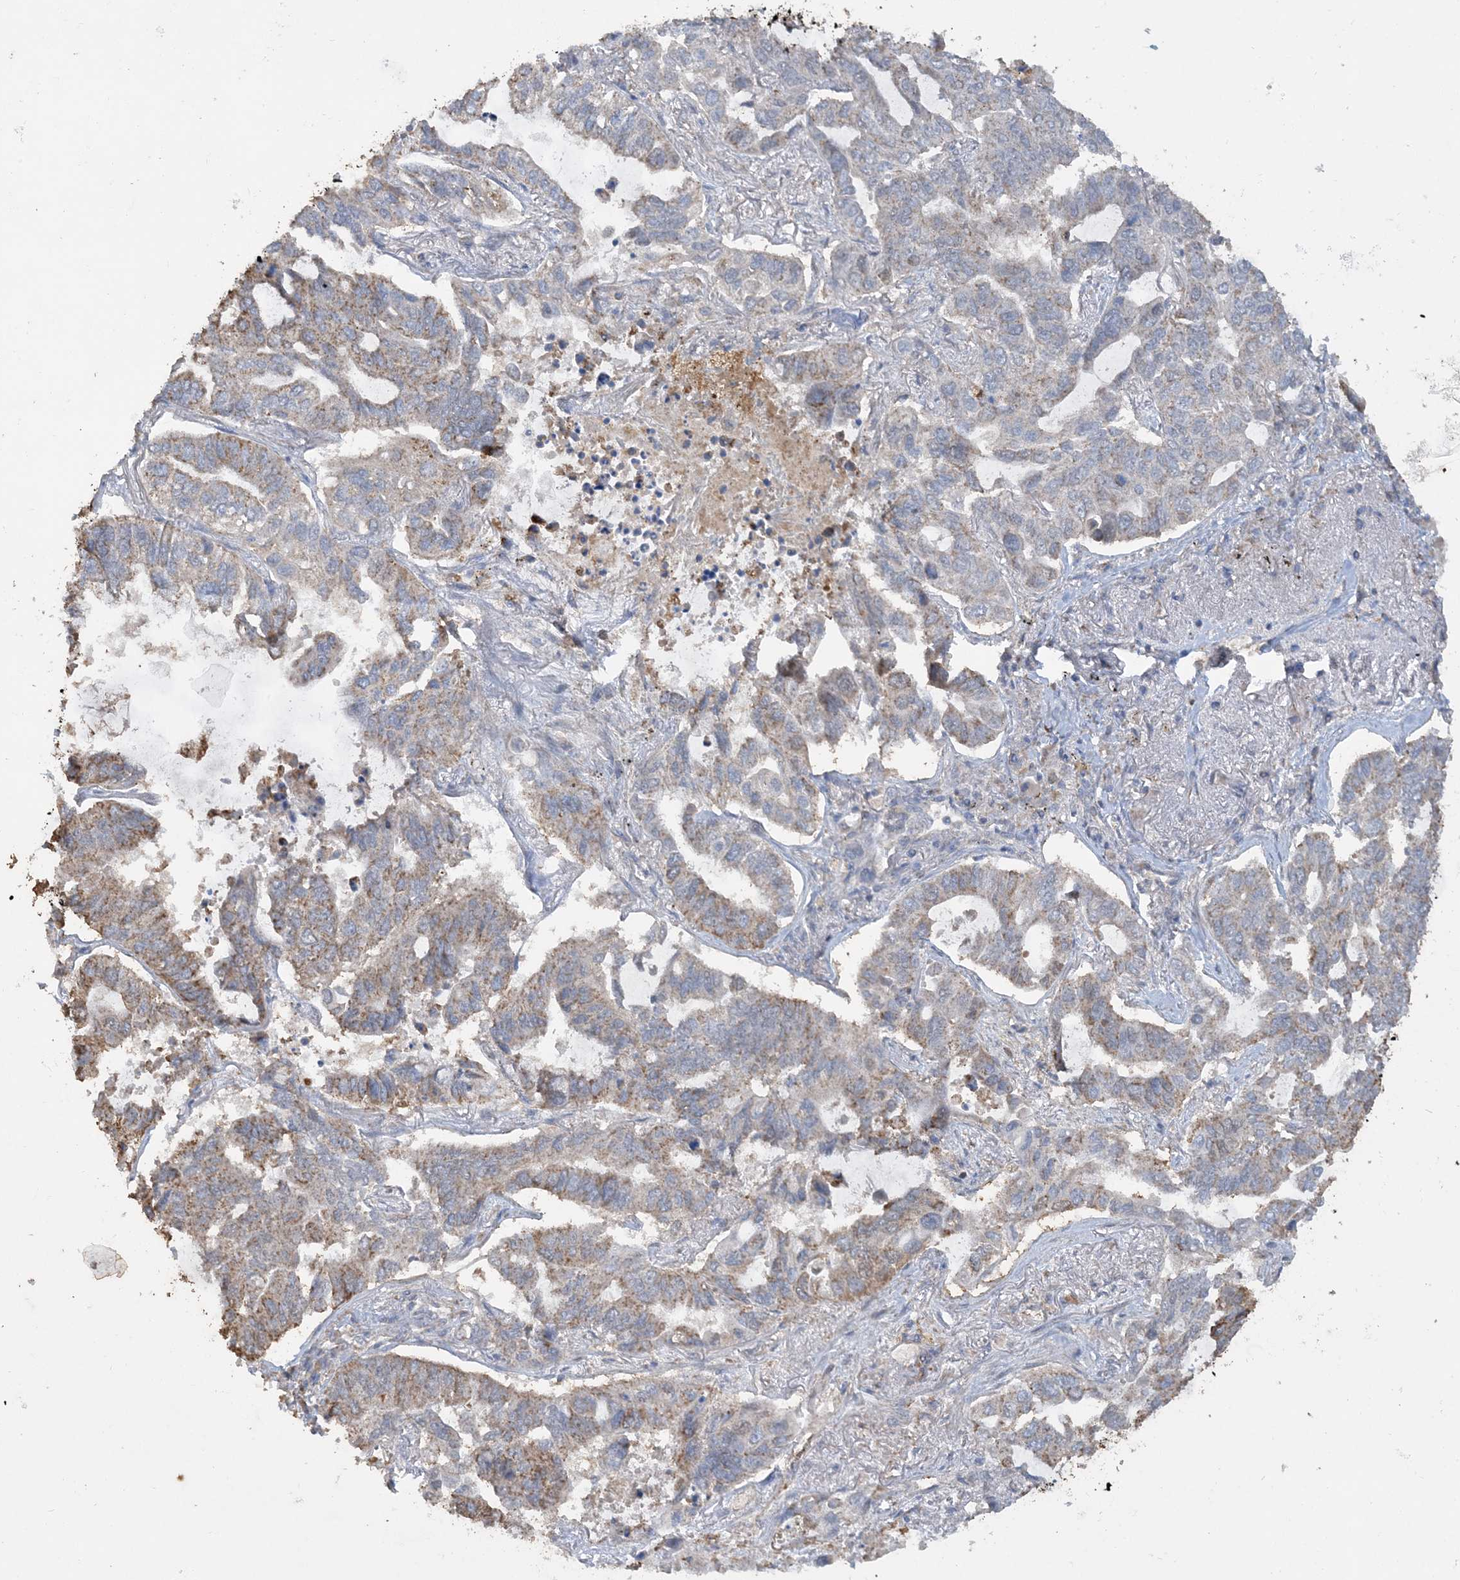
{"staining": {"intensity": "moderate", "quantity": "25%-75%", "location": "cytoplasmic/membranous"}, "tissue": "lung cancer", "cell_type": "Tumor cells", "image_type": "cancer", "snomed": [{"axis": "morphology", "description": "Adenocarcinoma, NOS"}, {"axis": "topography", "description": "Lung"}], "caption": "About 25%-75% of tumor cells in adenocarcinoma (lung) show moderate cytoplasmic/membranous protein positivity as visualized by brown immunohistochemical staining.", "gene": "SFMBT2", "patient": {"sex": "male", "age": 64}}